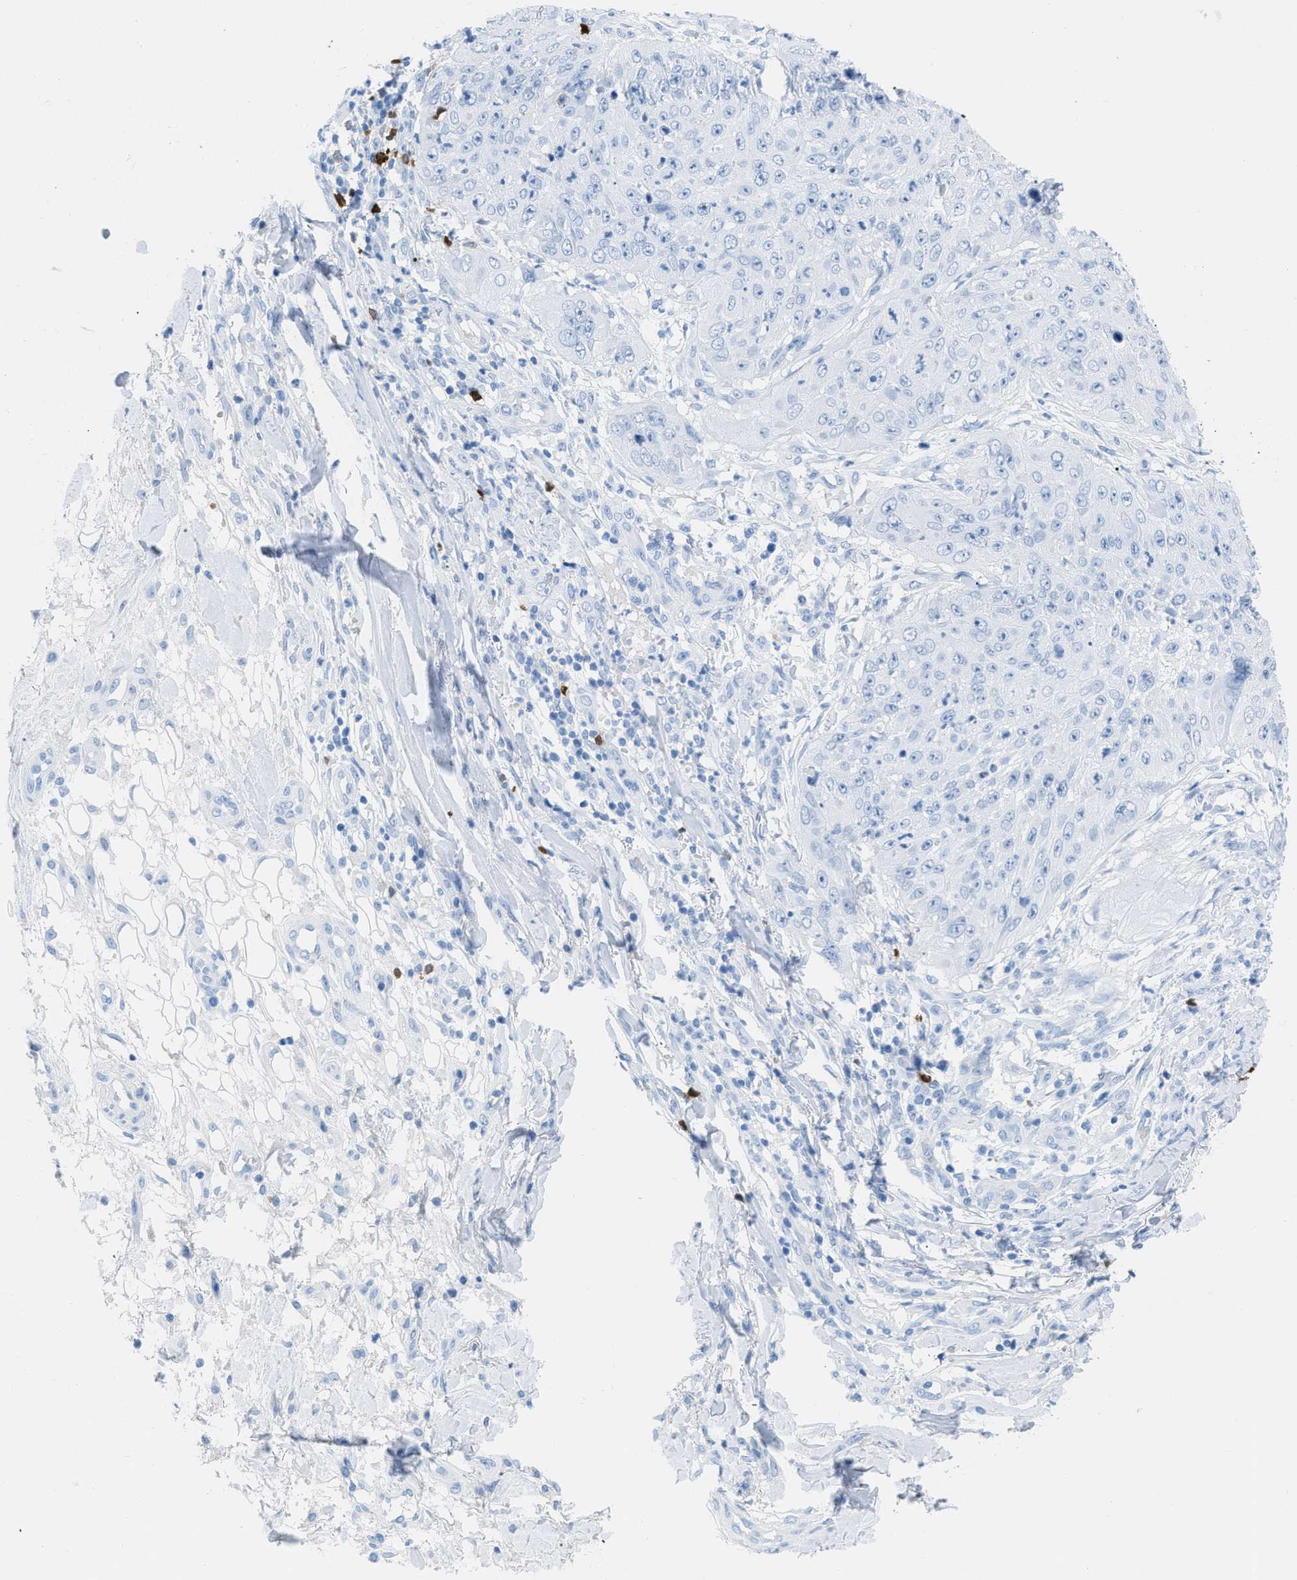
{"staining": {"intensity": "negative", "quantity": "none", "location": "none"}, "tissue": "skin cancer", "cell_type": "Tumor cells", "image_type": "cancer", "snomed": [{"axis": "morphology", "description": "Squamous cell carcinoma, NOS"}, {"axis": "topography", "description": "Skin"}], "caption": "The micrograph reveals no staining of tumor cells in skin squamous cell carcinoma.", "gene": "TCL1A", "patient": {"sex": "female", "age": 80}}